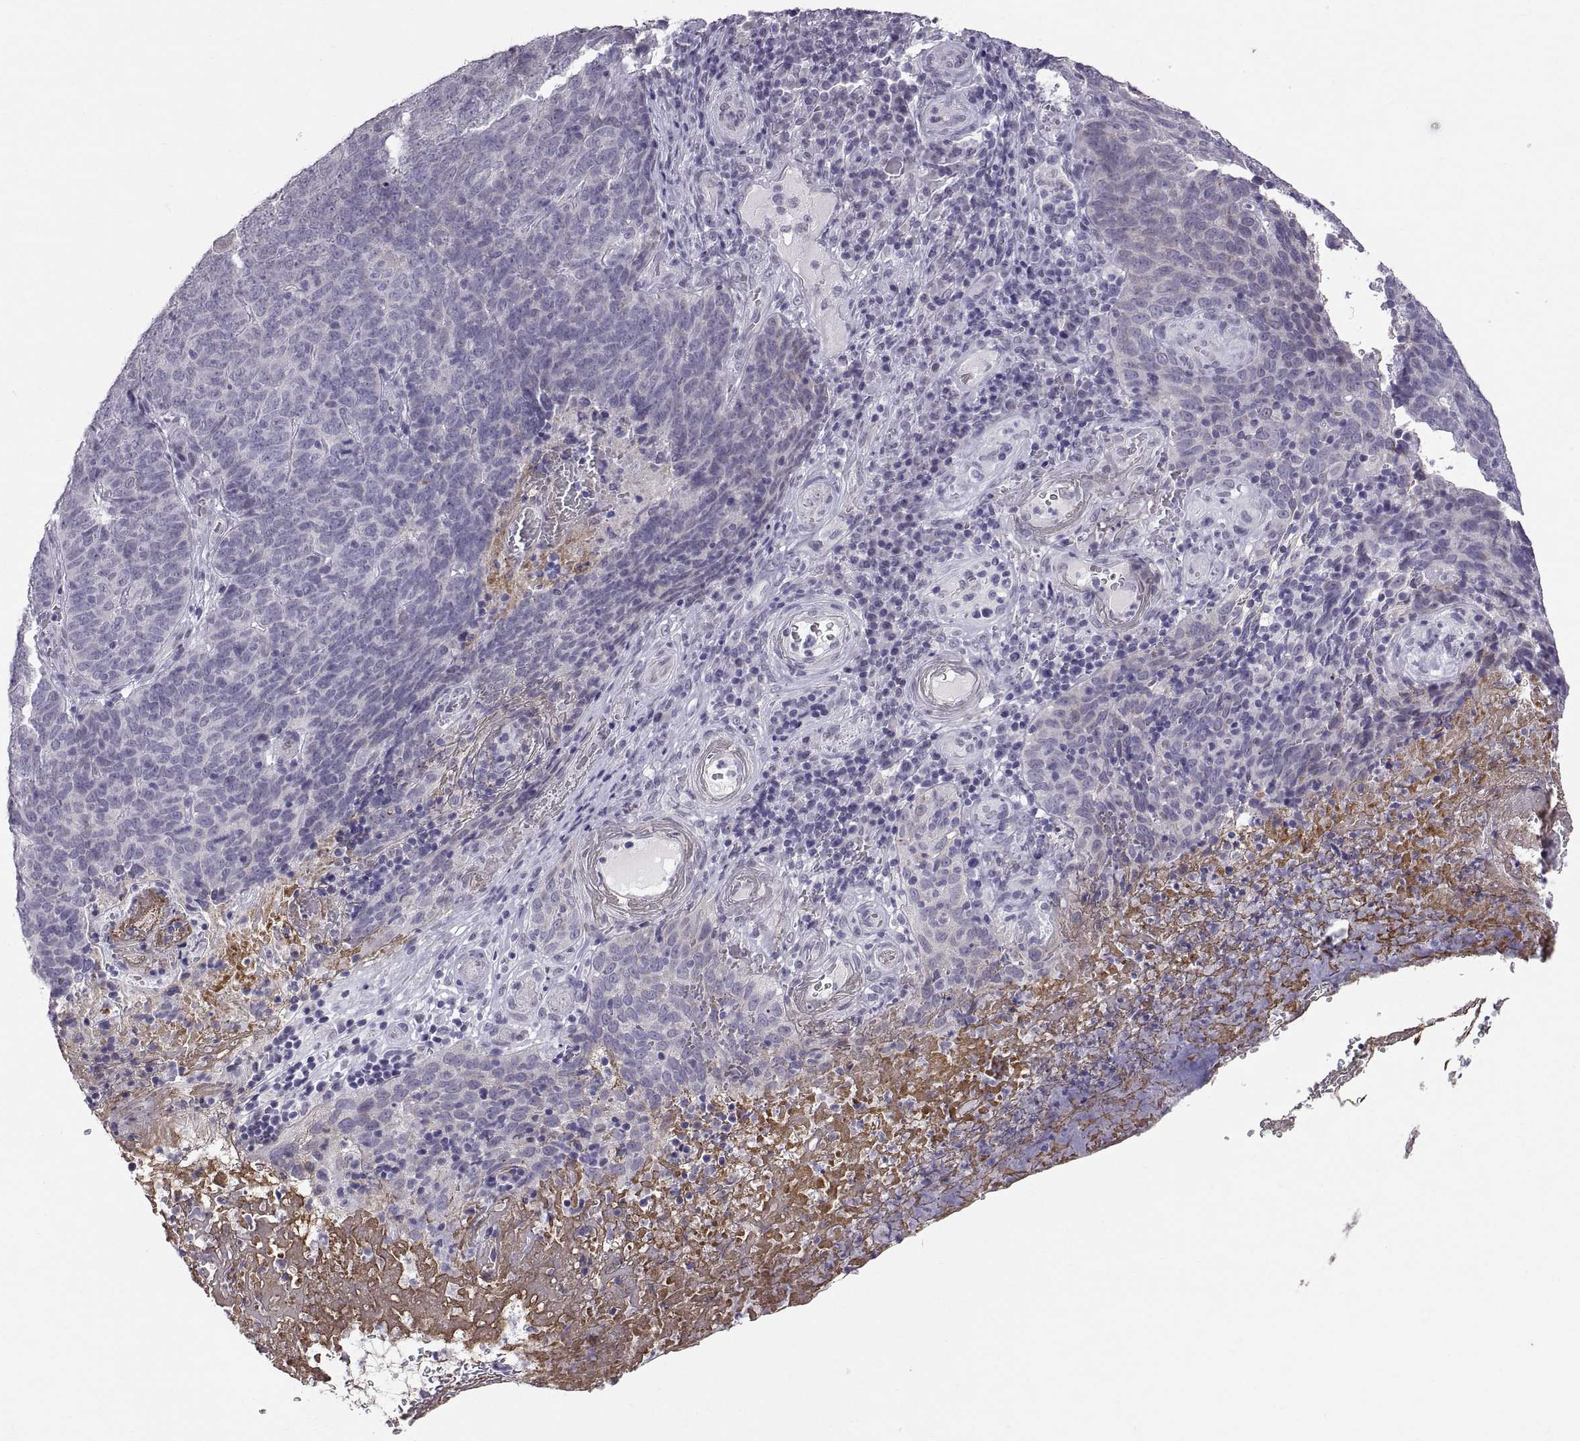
{"staining": {"intensity": "negative", "quantity": "none", "location": "none"}, "tissue": "skin cancer", "cell_type": "Tumor cells", "image_type": "cancer", "snomed": [{"axis": "morphology", "description": "Squamous cell carcinoma, NOS"}, {"axis": "topography", "description": "Skin"}, {"axis": "topography", "description": "Anal"}], "caption": "A high-resolution photomicrograph shows immunohistochemistry staining of squamous cell carcinoma (skin), which exhibits no significant expression in tumor cells.", "gene": "KRT77", "patient": {"sex": "female", "age": 51}}